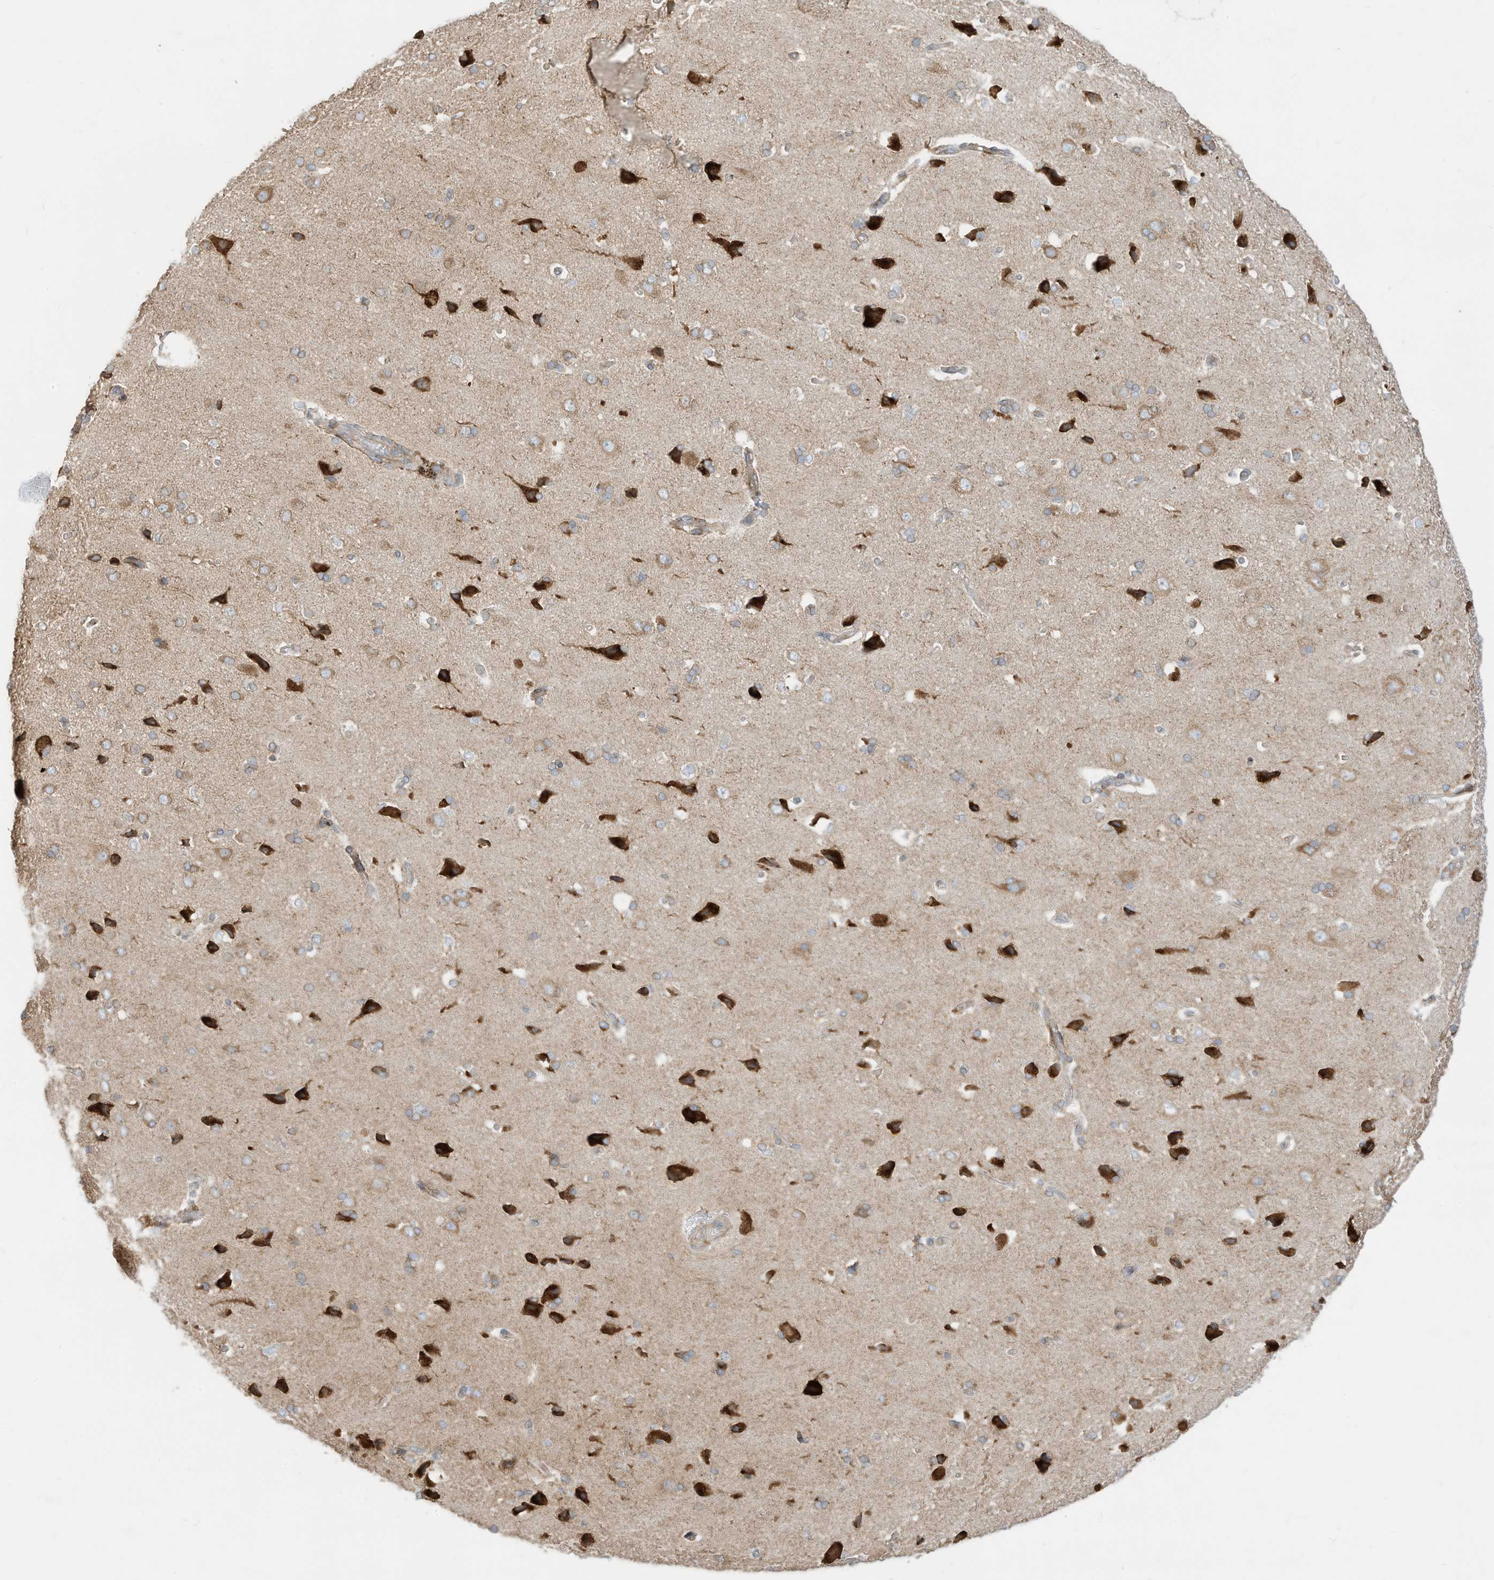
{"staining": {"intensity": "weak", "quantity": "25%-75%", "location": "cytoplasmic/membranous"}, "tissue": "cerebral cortex", "cell_type": "Endothelial cells", "image_type": "normal", "snomed": [{"axis": "morphology", "description": "Normal tissue, NOS"}, {"axis": "topography", "description": "Cerebral cortex"}], "caption": "Normal cerebral cortex was stained to show a protein in brown. There is low levels of weak cytoplasmic/membranous positivity in about 25%-75% of endothelial cells. The protein of interest is stained brown, and the nuclei are stained in blue (DAB IHC with brightfield microscopy, high magnification).", "gene": "TRNAU1AP", "patient": {"sex": "male", "age": 62}}